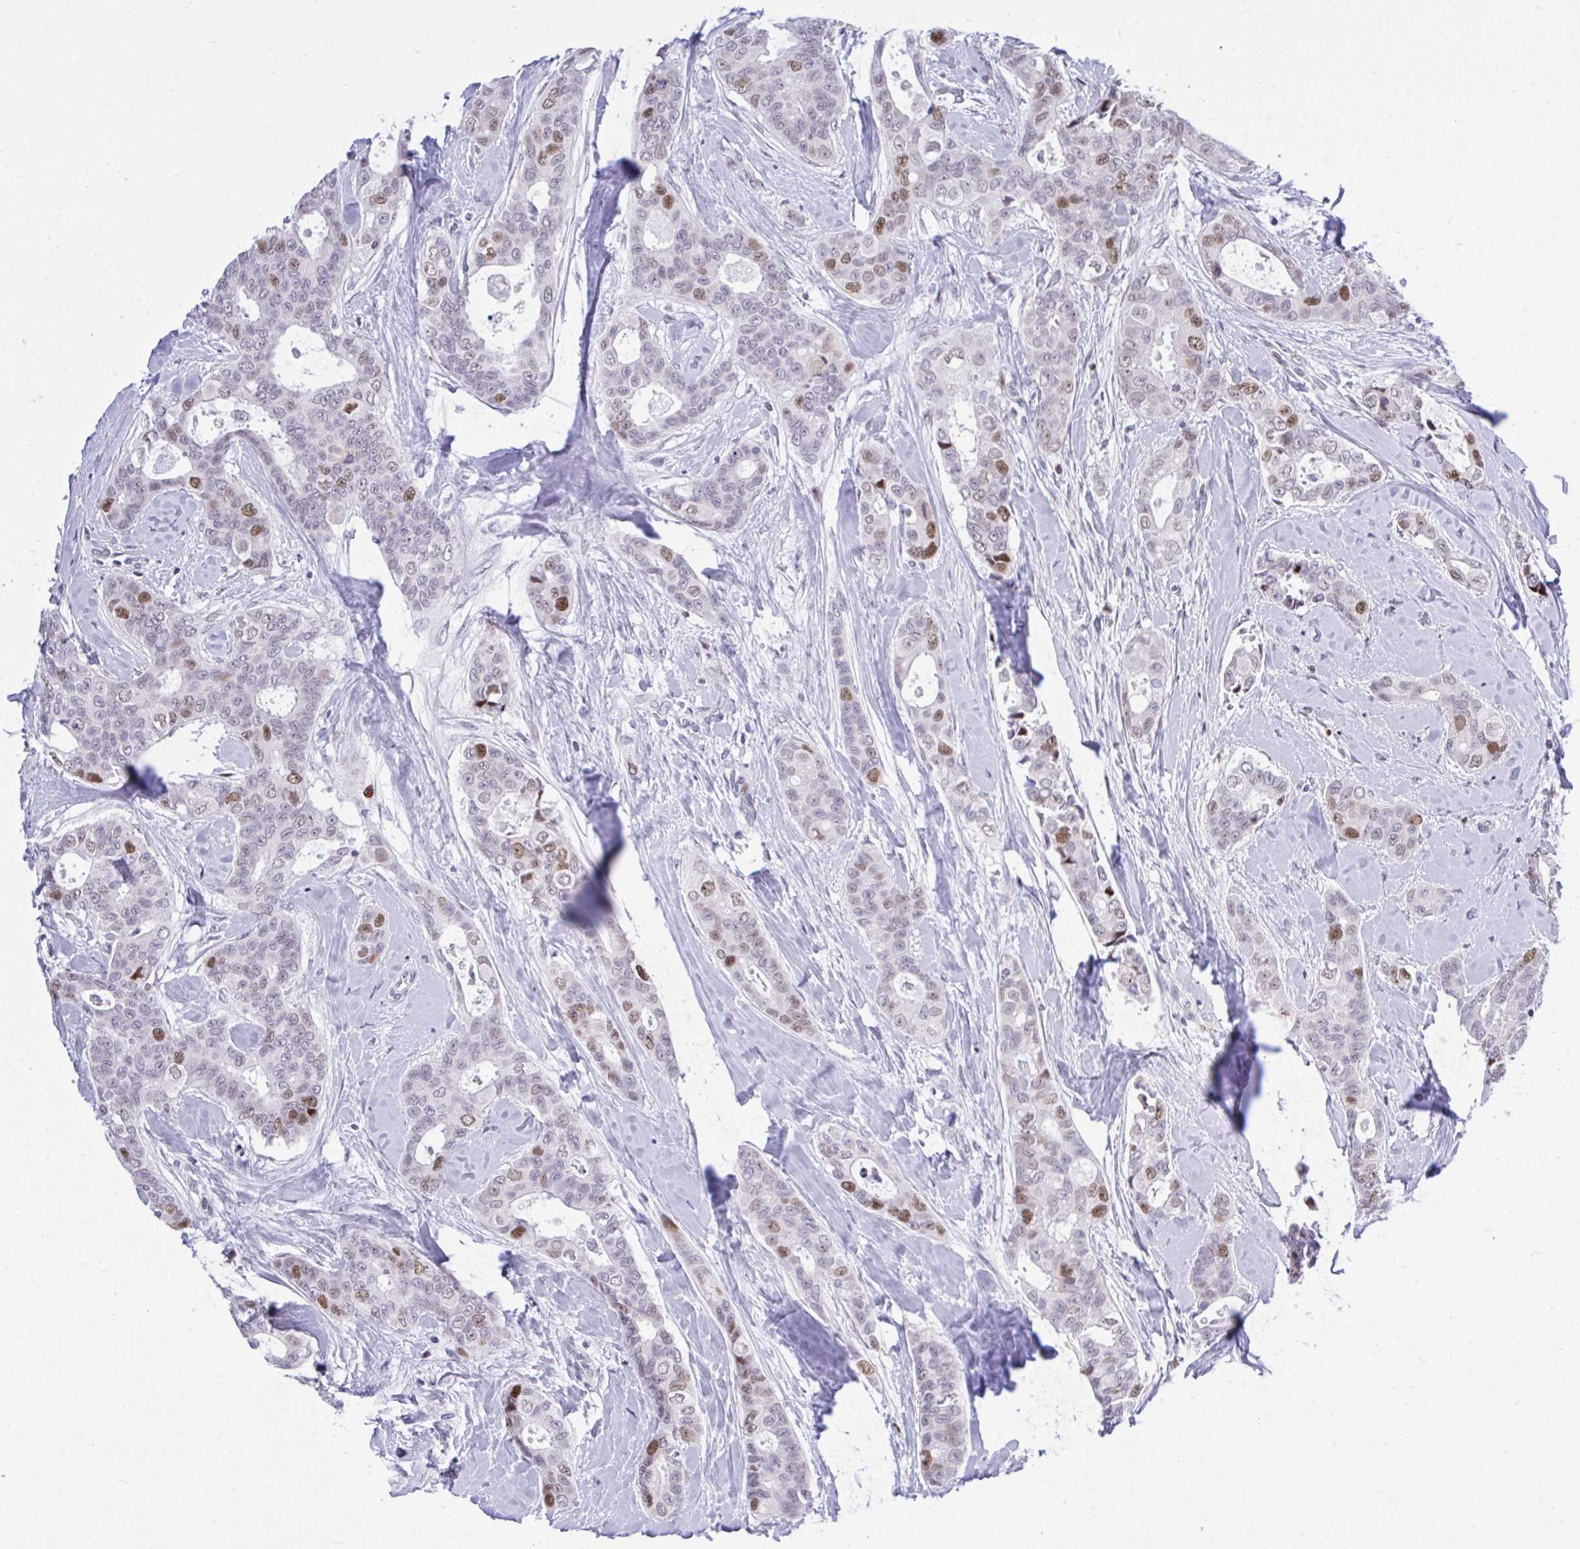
{"staining": {"intensity": "moderate", "quantity": "25%-75%", "location": "nuclear"}, "tissue": "breast cancer", "cell_type": "Tumor cells", "image_type": "cancer", "snomed": [{"axis": "morphology", "description": "Duct carcinoma"}, {"axis": "topography", "description": "Breast"}], "caption": "The micrograph demonstrates a brown stain indicating the presence of a protein in the nuclear of tumor cells in breast infiltrating ductal carcinoma.", "gene": "C1QL2", "patient": {"sex": "female", "age": 45}}